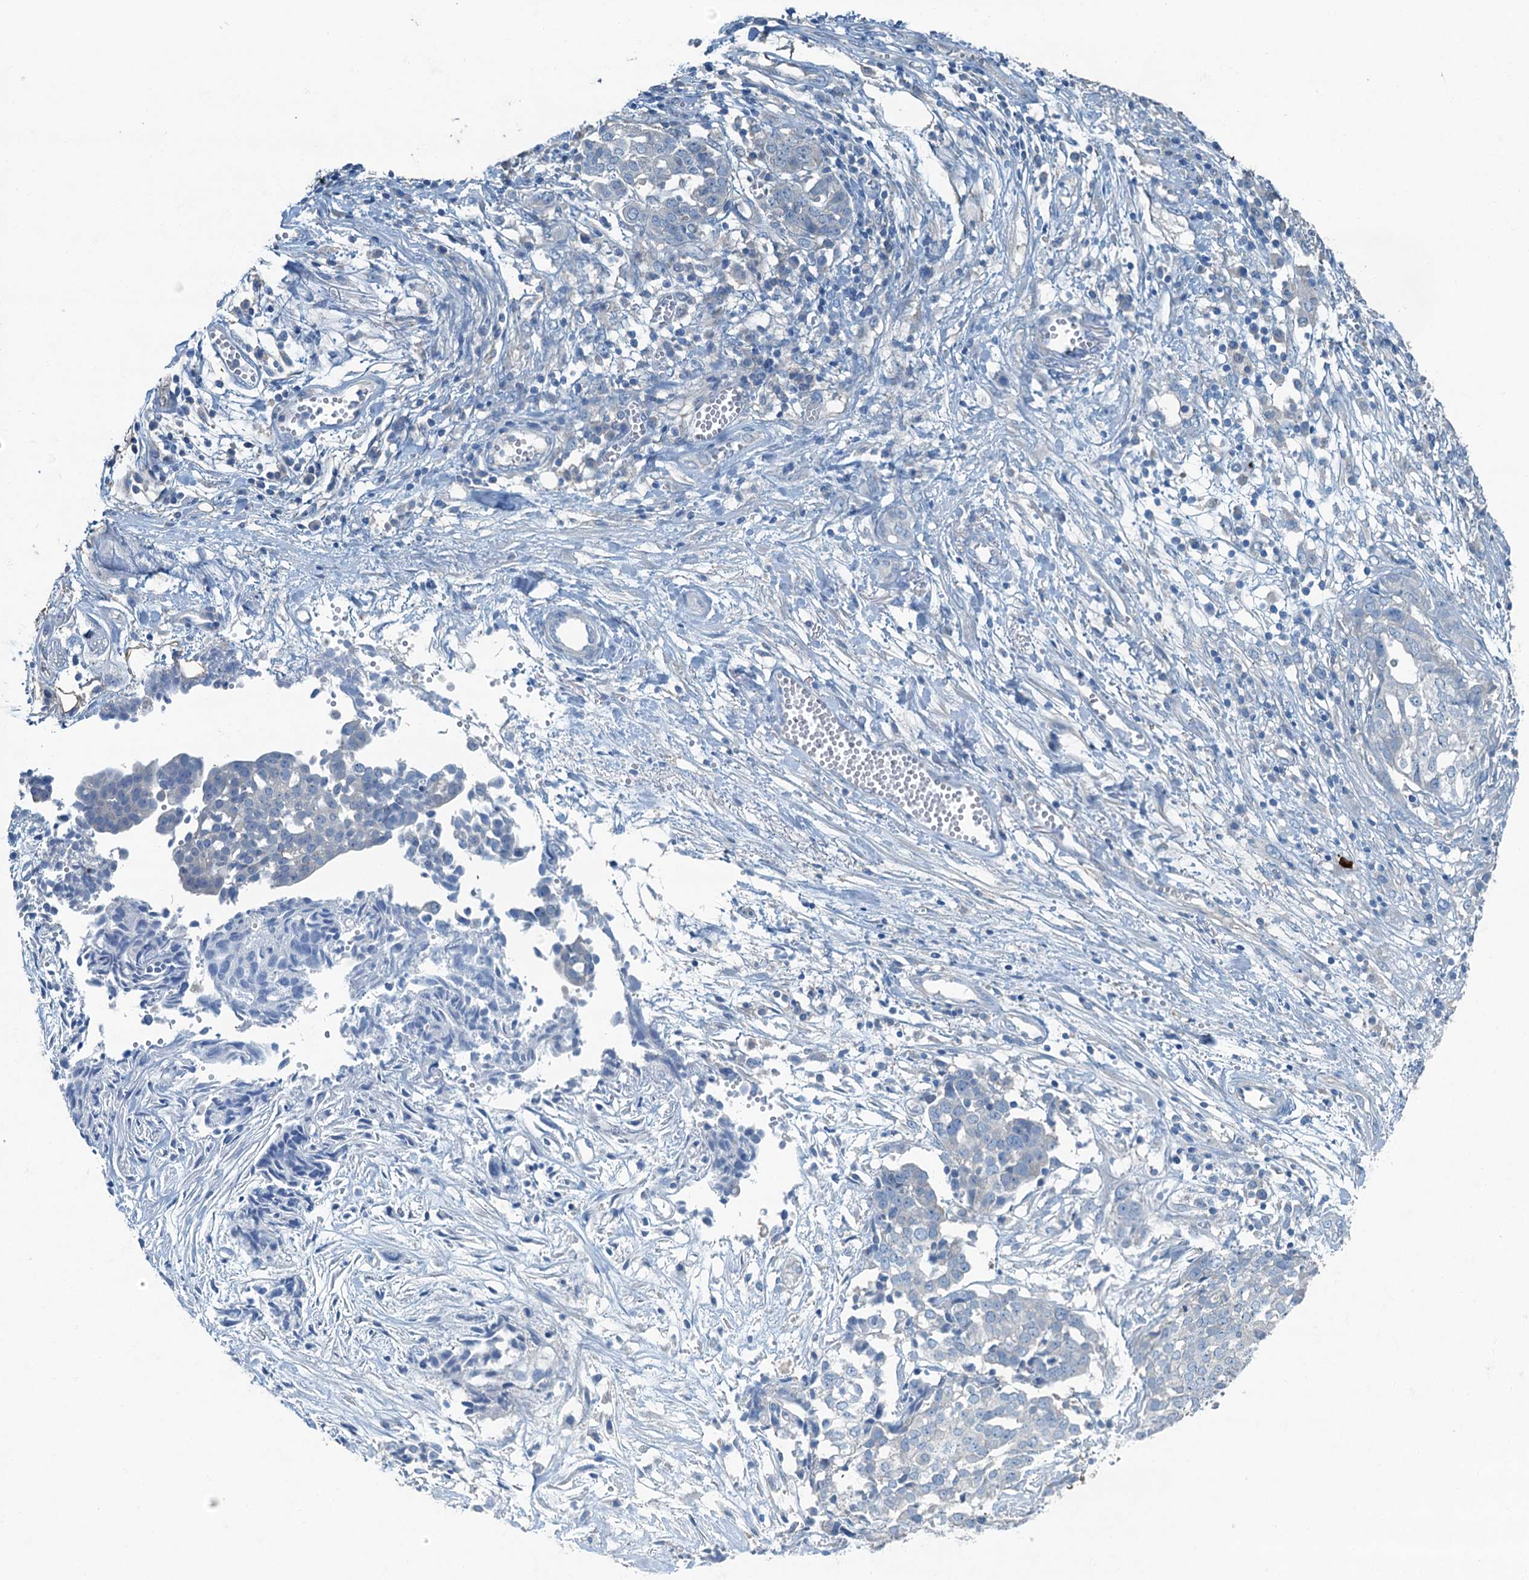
{"staining": {"intensity": "negative", "quantity": "none", "location": "none"}, "tissue": "ovarian cancer", "cell_type": "Tumor cells", "image_type": "cancer", "snomed": [{"axis": "morphology", "description": "Cystadenocarcinoma, serous, NOS"}, {"axis": "topography", "description": "Soft tissue"}, {"axis": "topography", "description": "Ovary"}], "caption": "Ovarian cancer (serous cystadenocarcinoma) stained for a protein using immunohistochemistry displays no expression tumor cells.", "gene": "CBLIF", "patient": {"sex": "female", "age": 57}}